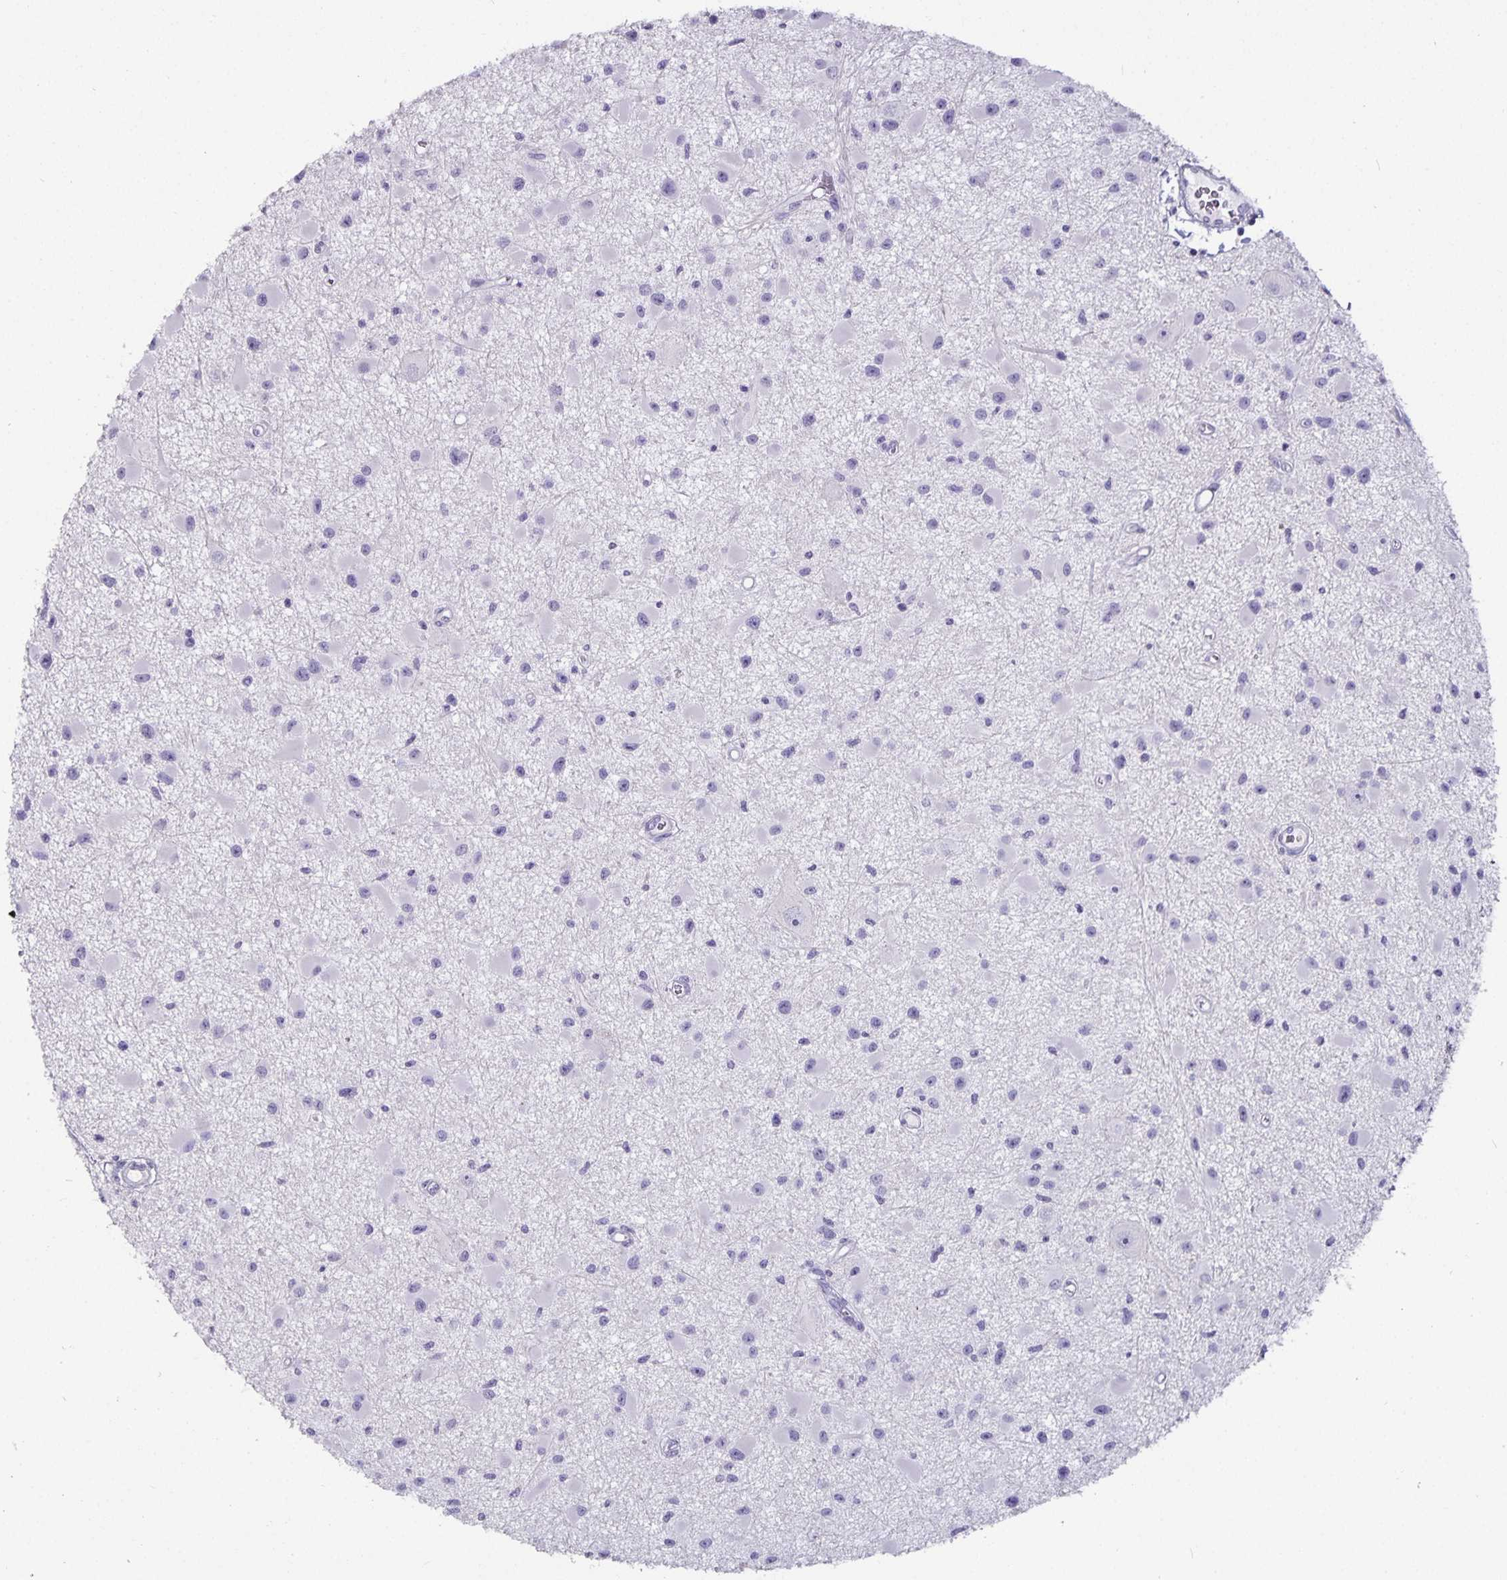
{"staining": {"intensity": "negative", "quantity": "none", "location": "none"}, "tissue": "glioma", "cell_type": "Tumor cells", "image_type": "cancer", "snomed": [{"axis": "morphology", "description": "Glioma, malignant, High grade"}, {"axis": "topography", "description": "Brain"}], "caption": "There is no significant expression in tumor cells of glioma. The staining was performed using DAB (3,3'-diaminobenzidine) to visualize the protein expression in brown, while the nuclei were stained in blue with hematoxylin (Magnification: 20x).", "gene": "CA12", "patient": {"sex": "male", "age": 54}}